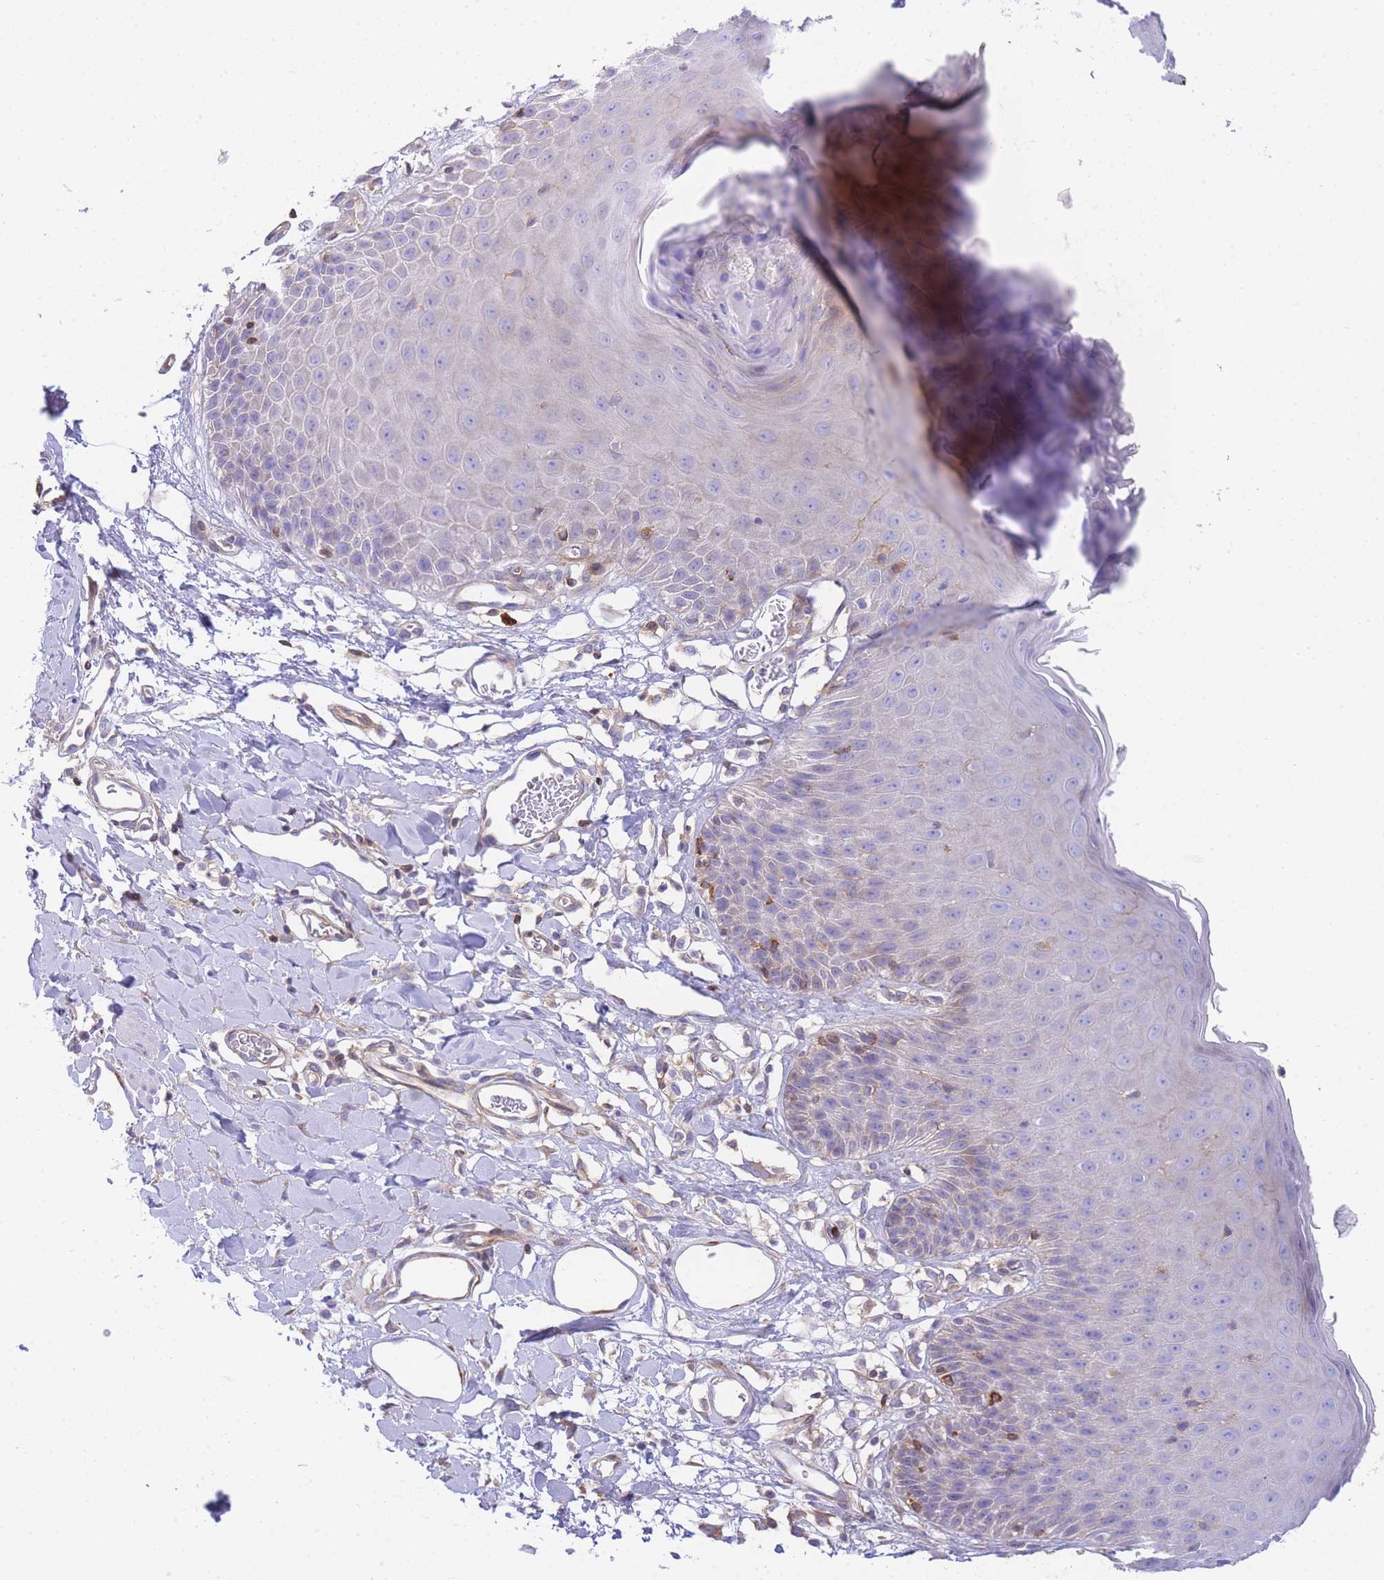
{"staining": {"intensity": "weak", "quantity": "<25%", "location": "cytoplasmic/membranous"}, "tissue": "skin", "cell_type": "Epidermal cells", "image_type": "normal", "snomed": [{"axis": "morphology", "description": "Normal tissue, NOS"}, {"axis": "topography", "description": "Vulva"}], "caption": "This is an immunohistochemistry (IHC) photomicrograph of normal skin. There is no positivity in epidermal cells.", "gene": "FBN3", "patient": {"sex": "female", "age": 68}}